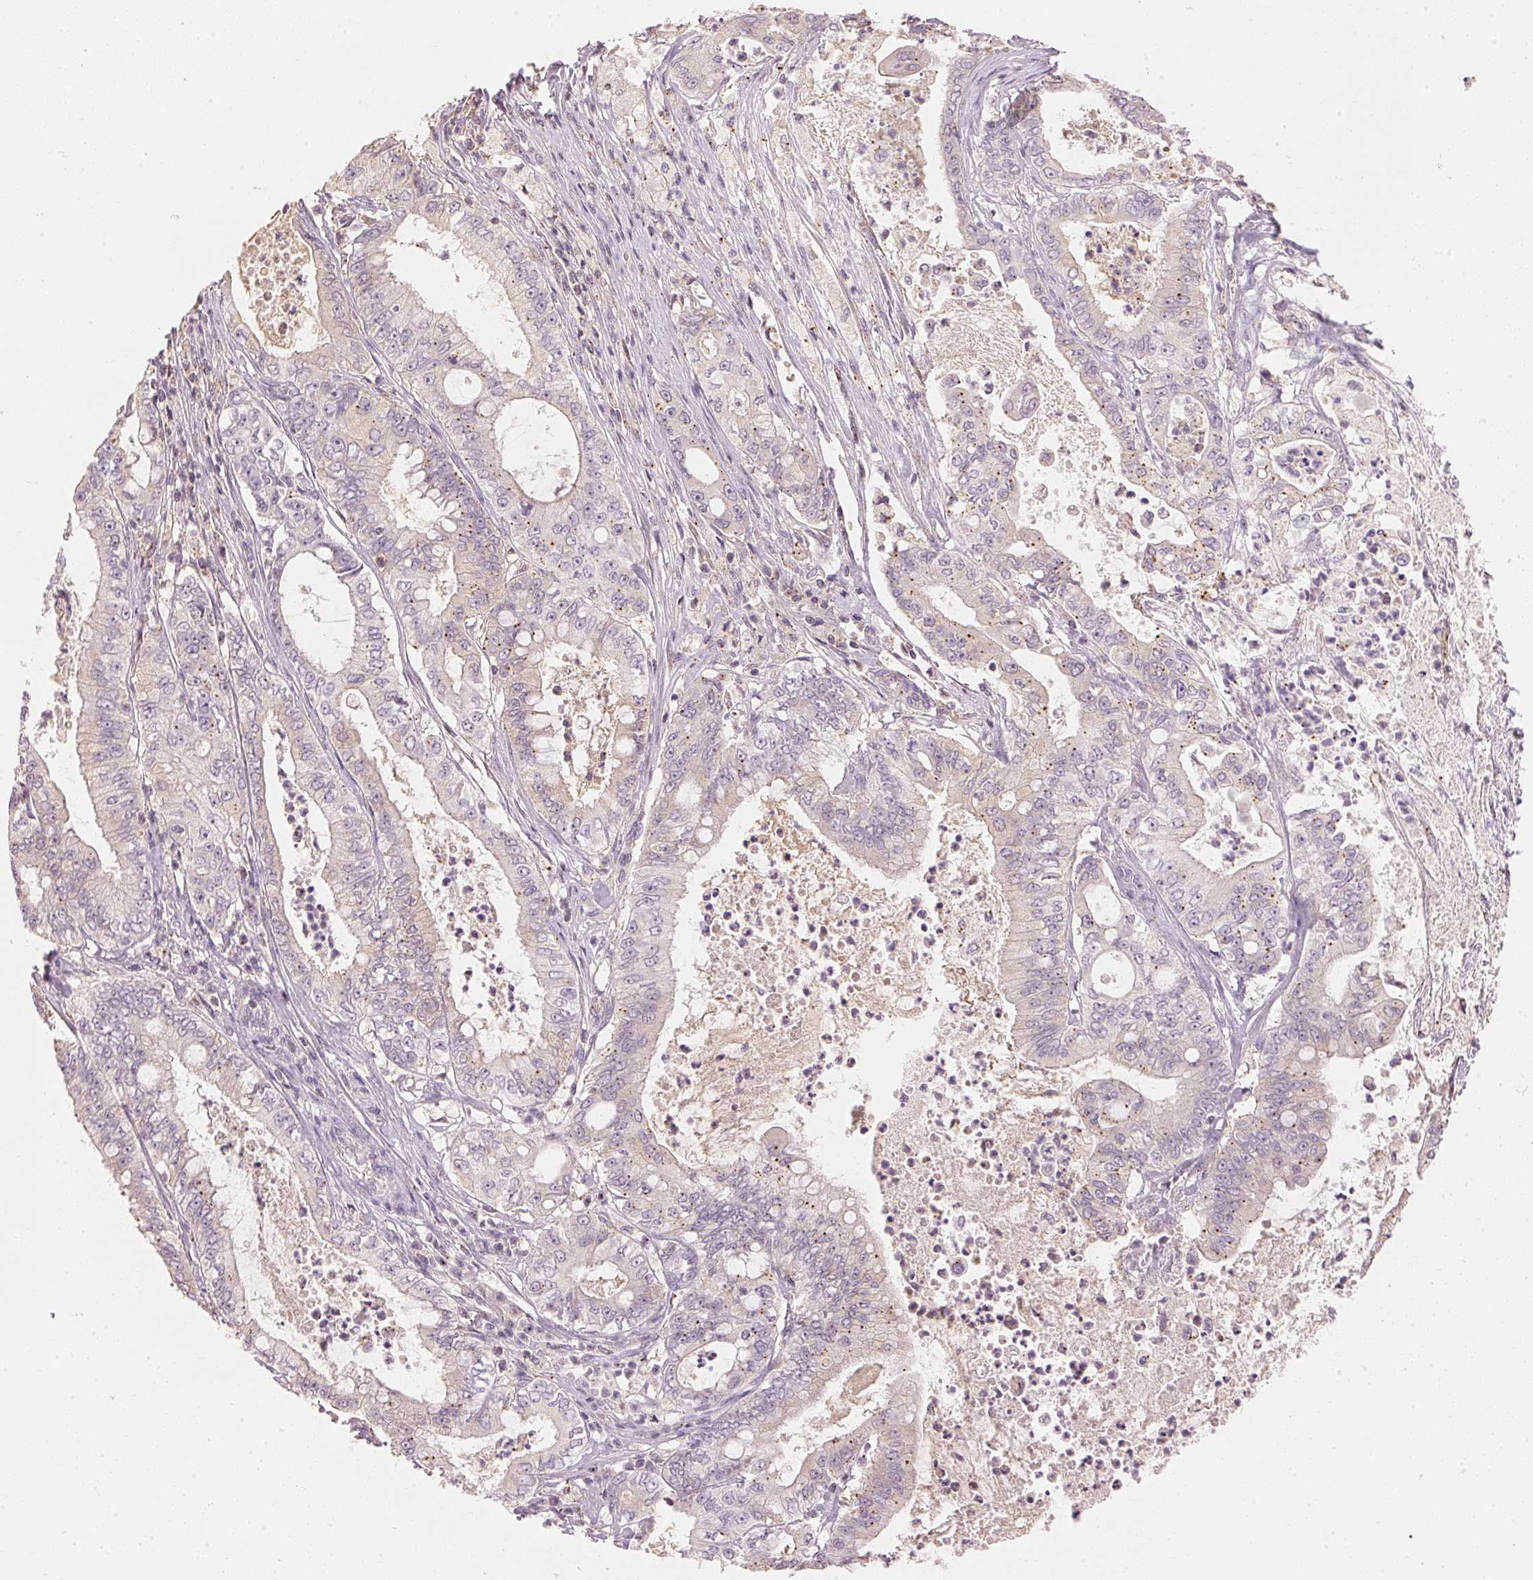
{"staining": {"intensity": "weak", "quantity": "<25%", "location": "cytoplasmic/membranous"}, "tissue": "pancreatic cancer", "cell_type": "Tumor cells", "image_type": "cancer", "snomed": [{"axis": "morphology", "description": "Adenocarcinoma, NOS"}, {"axis": "topography", "description": "Pancreas"}], "caption": "Adenocarcinoma (pancreatic) was stained to show a protein in brown. There is no significant positivity in tumor cells.", "gene": "HOXB13", "patient": {"sex": "male", "age": 71}}